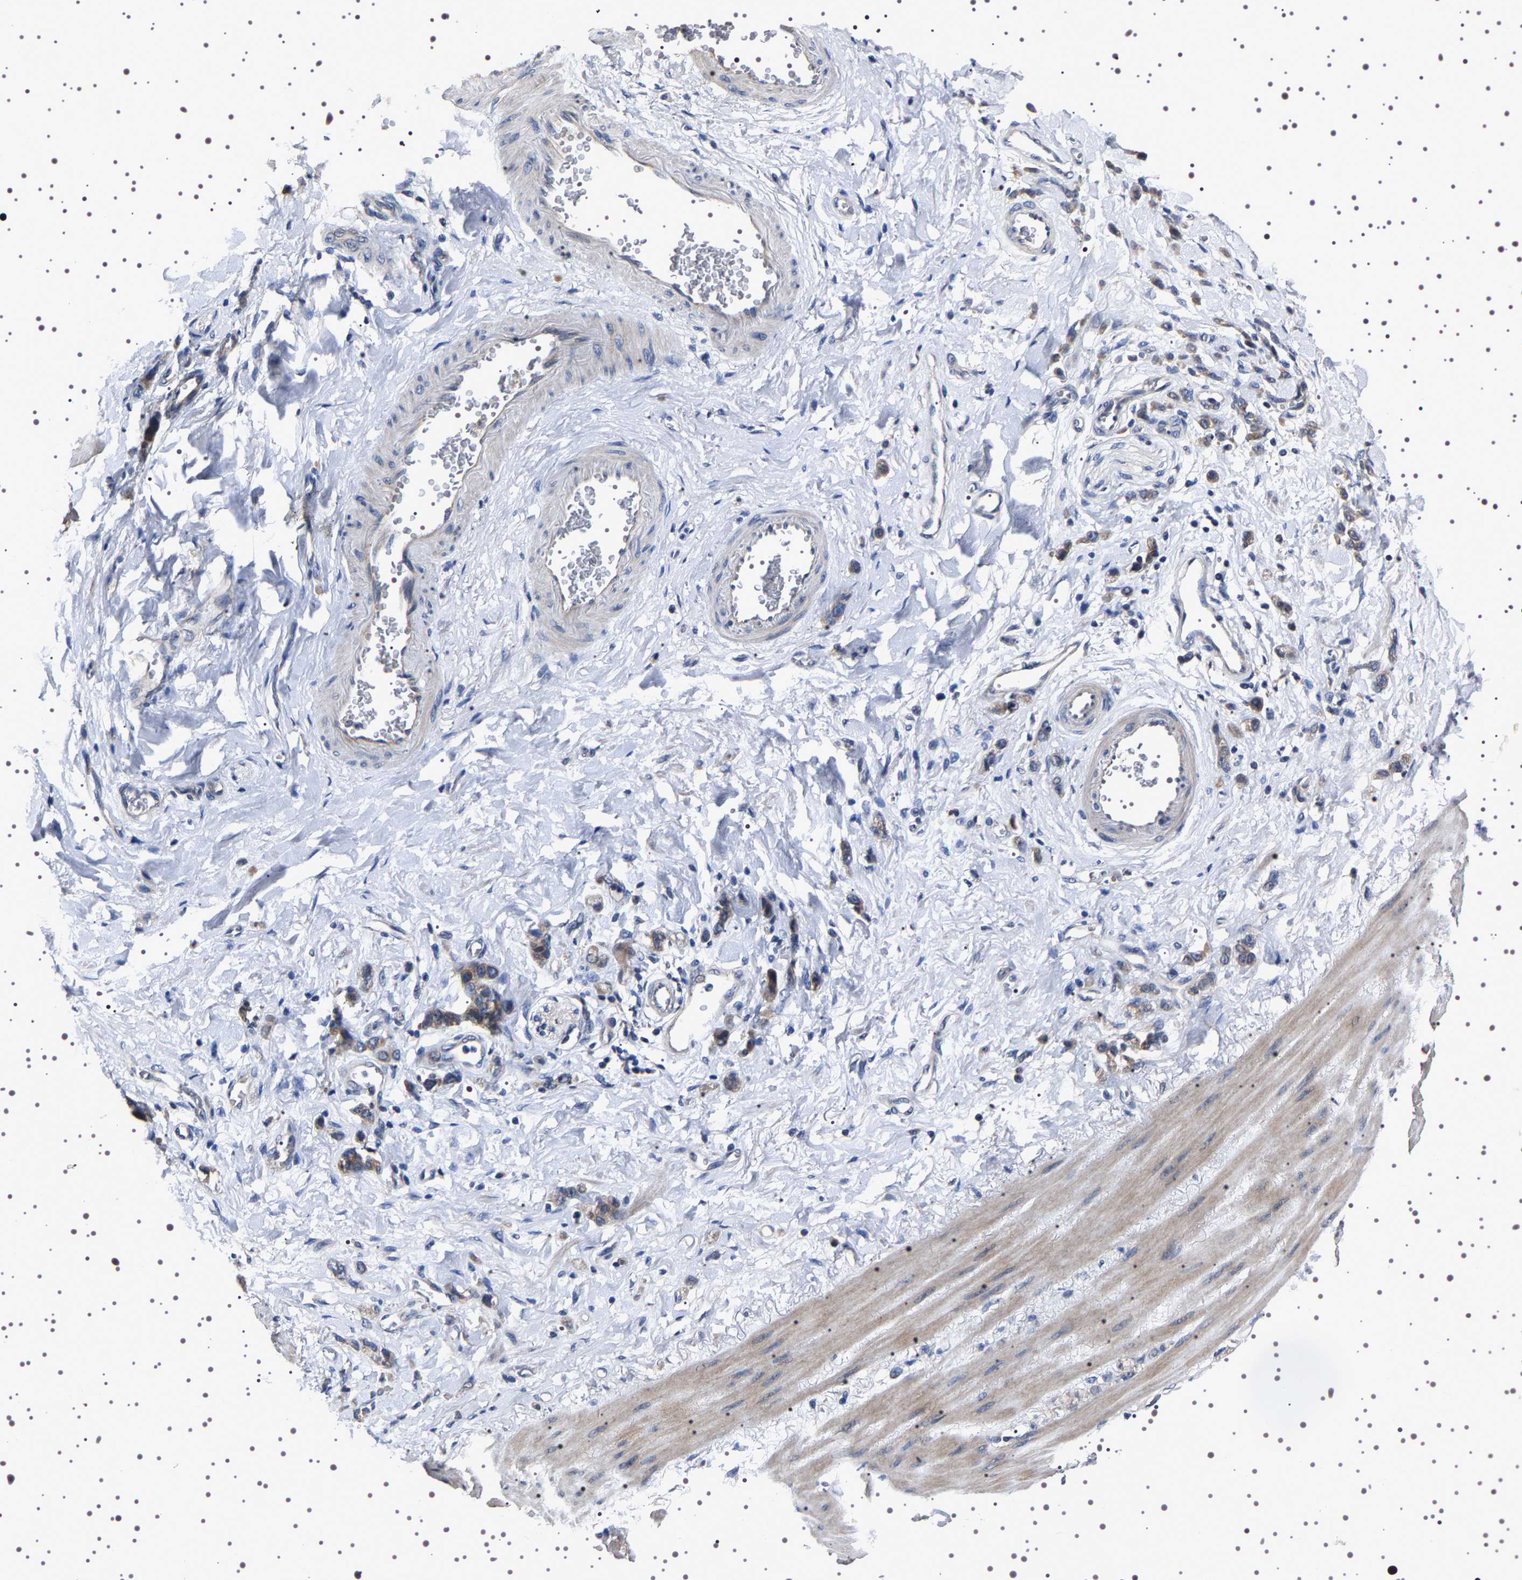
{"staining": {"intensity": "moderate", "quantity": ">75%", "location": "cytoplasmic/membranous"}, "tissue": "stomach cancer", "cell_type": "Tumor cells", "image_type": "cancer", "snomed": [{"axis": "morphology", "description": "Adenocarcinoma, NOS"}, {"axis": "topography", "description": "Stomach"}], "caption": "Stomach cancer (adenocarcinoma) stained with immunohistochemistry (IHC) shows moderate cytoplasmic/membranous staining in about >75% of tumor cells.", "gene": "TARBP1", "patient": {"sex": "male", "age": 82}}